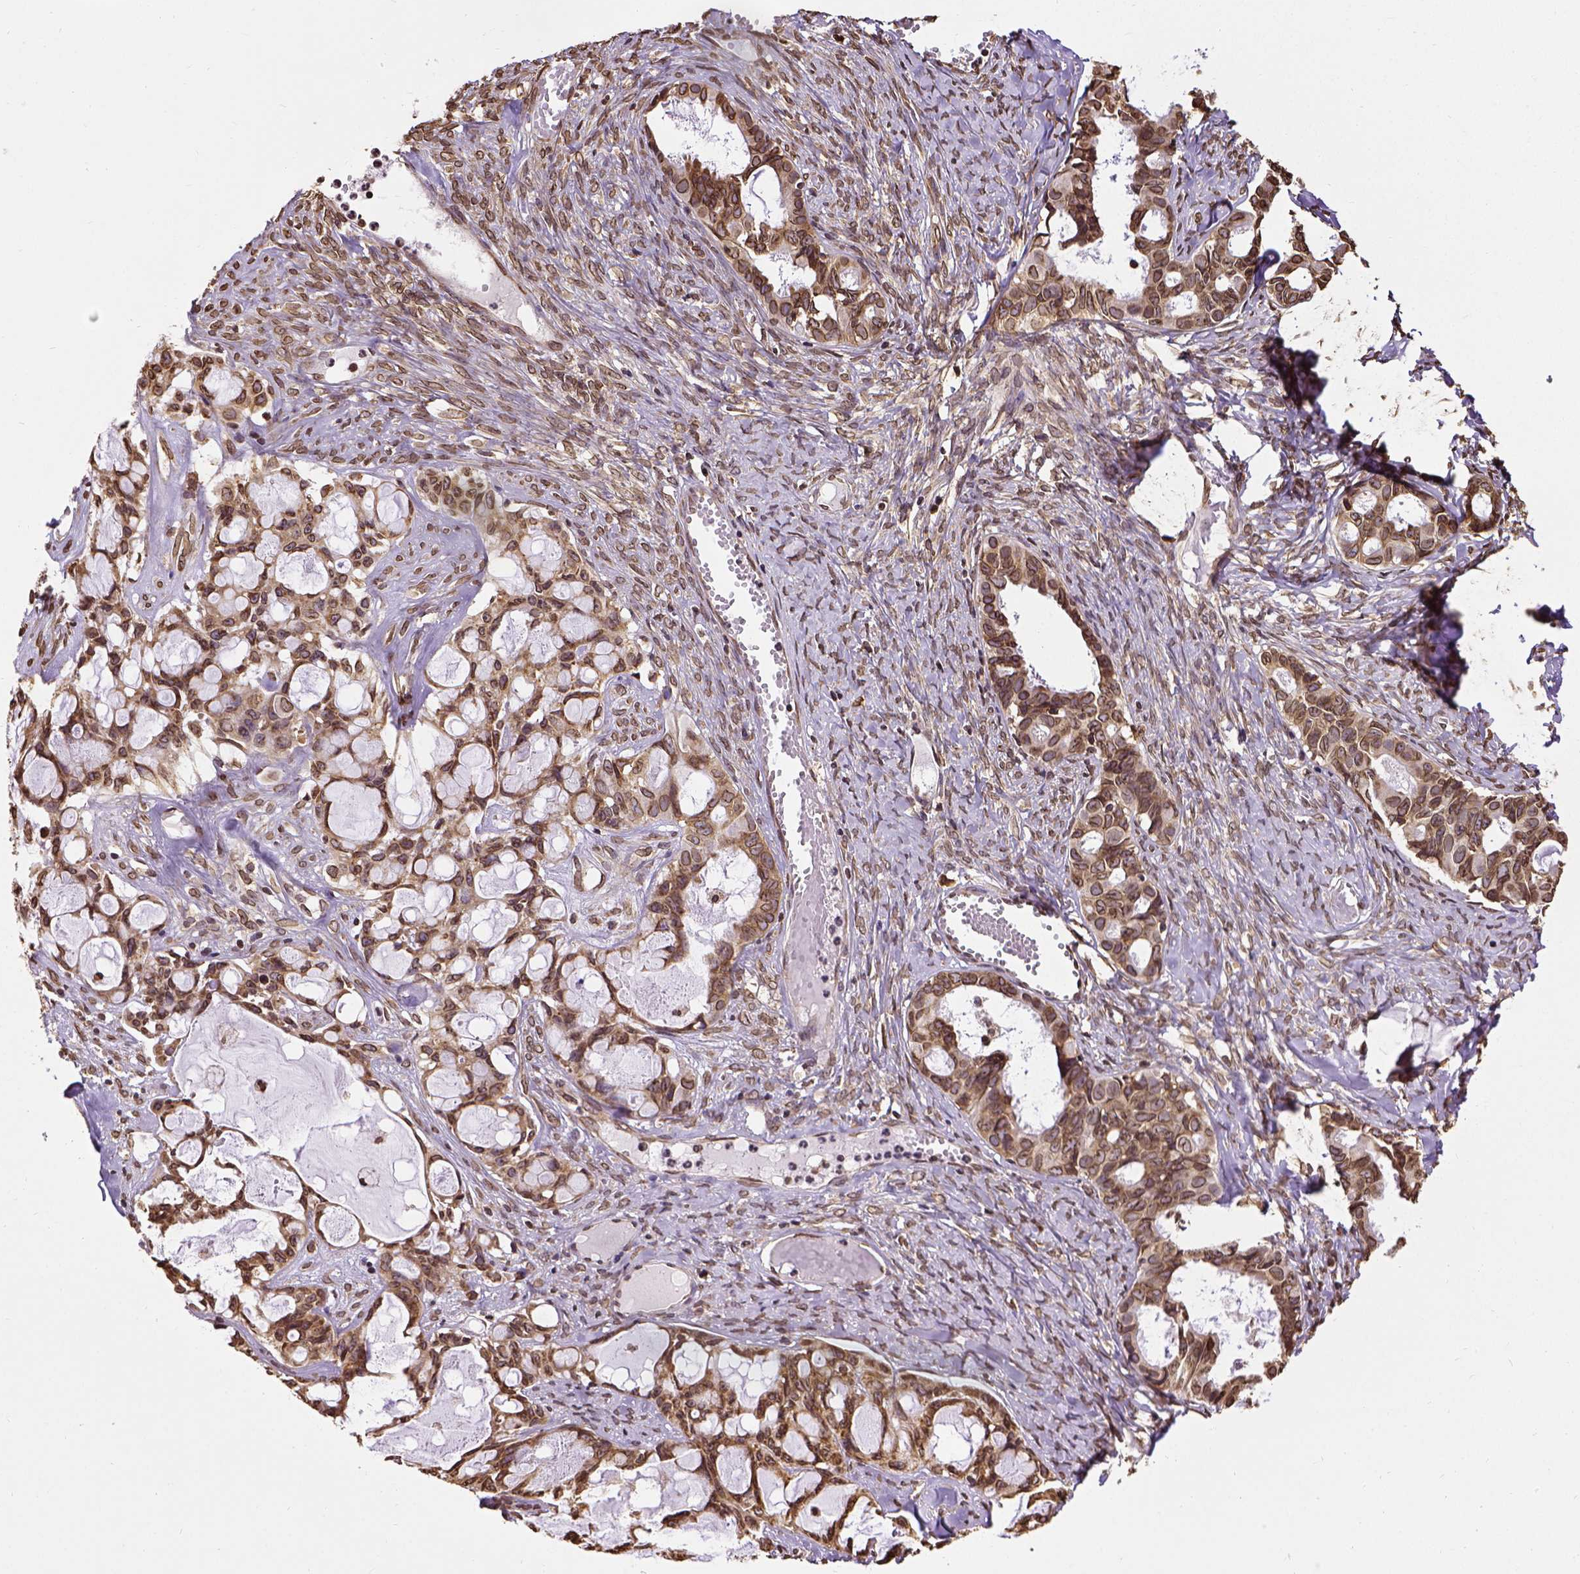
{"staining": {"intensity": "strong", "quantity": ">75%", "location": "cytoplasmic/membranous,nuclear"}, "tissue": "ovarian cancer", "cell_type": "Tumor cells", "image_type": "cancer", "snomed": [{"axis": "morphology", "description": "Cystadenocarcinoma, serous, NOS"}, {"axis": "topography", "description": "Ovary"}], "caption": "Approximately >75% of tumor cells in human ovarian cancer reveal strong cytoplasmic/membranous and nuclear protein expression as visualized by brown immunohistochemical staining.", "gene": "MTDH", "patient": {"sex": "female", "age": 69}}